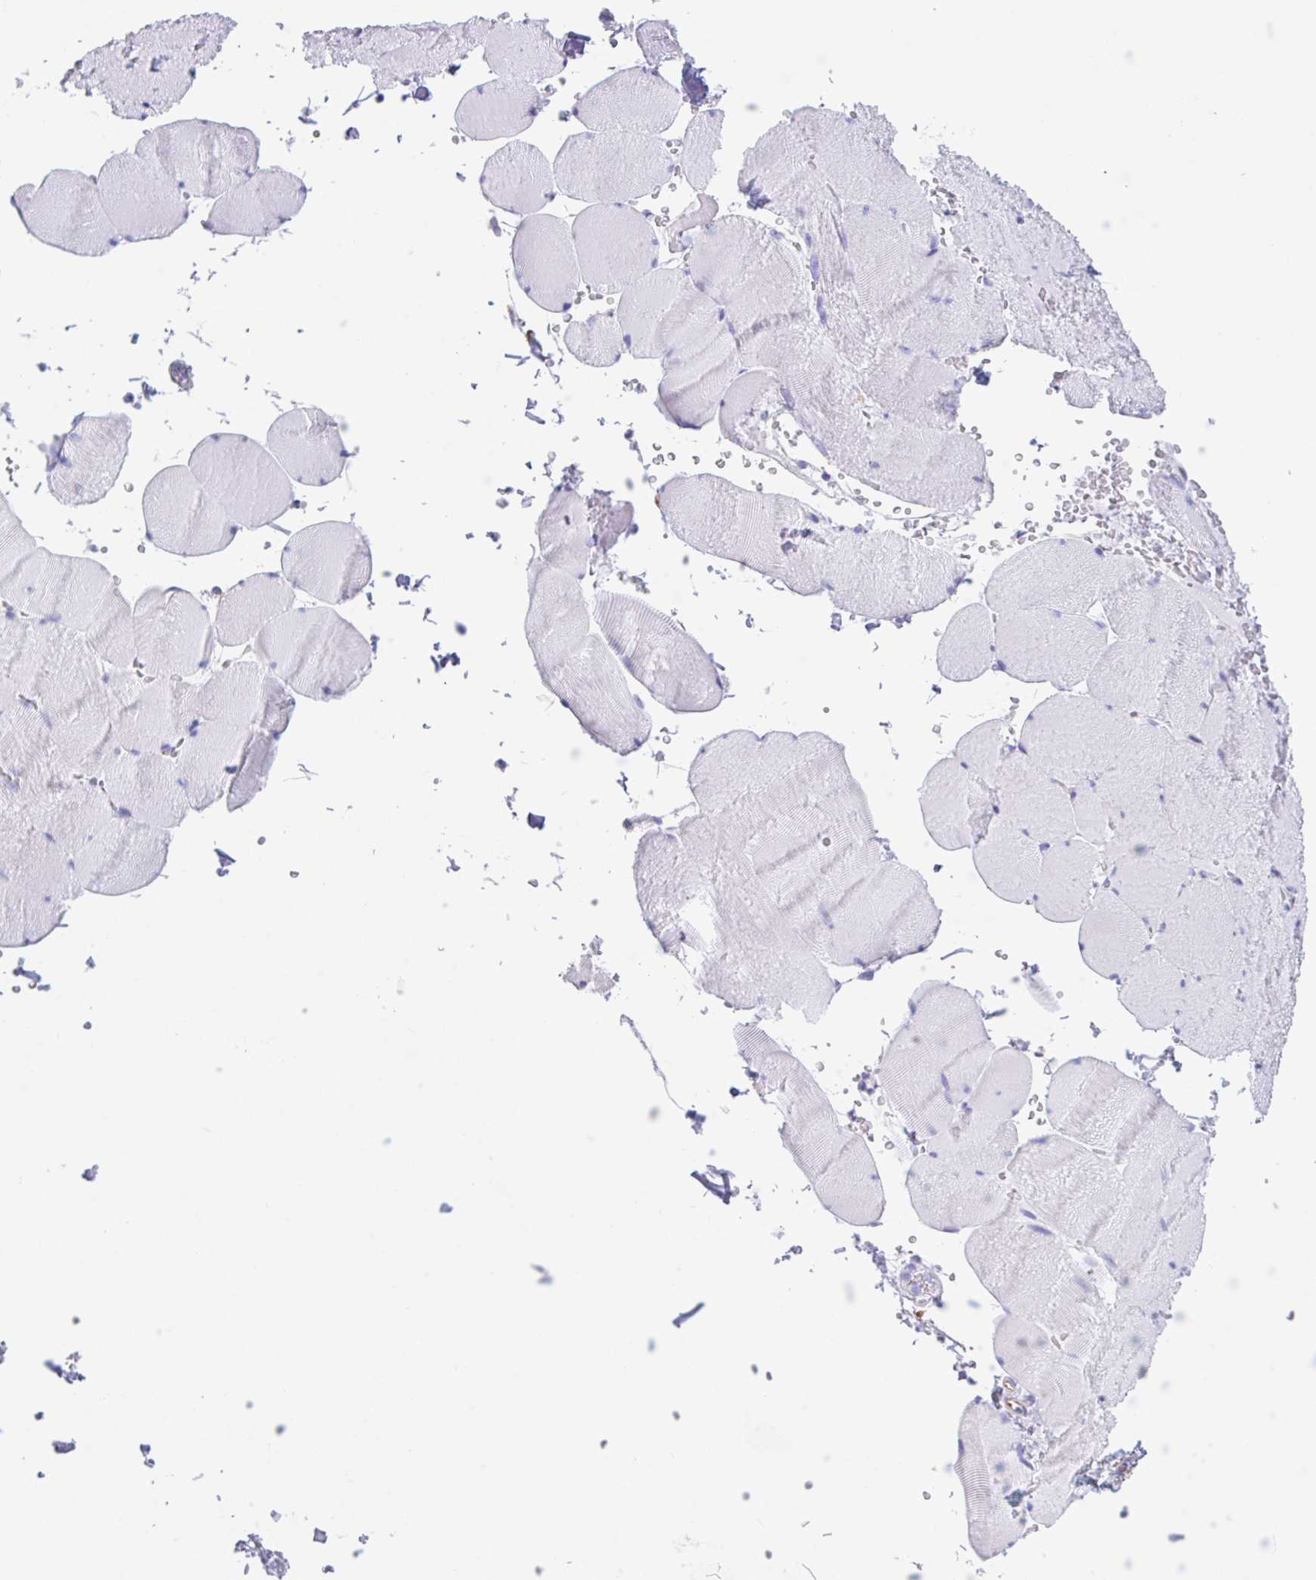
{"staining": {"intensity": "negative", "quantity": "none", "location": "none"}, "tissue": "skeletal muscle", "cell_type": "Myocytes", "image_type": "normal", "snomed": [{"axis": "morphology", "description": "Normal tissue, NOS"}, {"axis": "topography", "description": "Skeletal muscle"}, {"axis": "topography", "description": "Head-Neck"}], "caption": "Histopathology image shows no significant protein expression in myocytes of unremarkable skeletal muscle. (DAB (3,3'-diaminobenzidine) IHC, high magnification).", "gene": "NDUFAF8", "patient": {"sex": "male", "age": 66}}